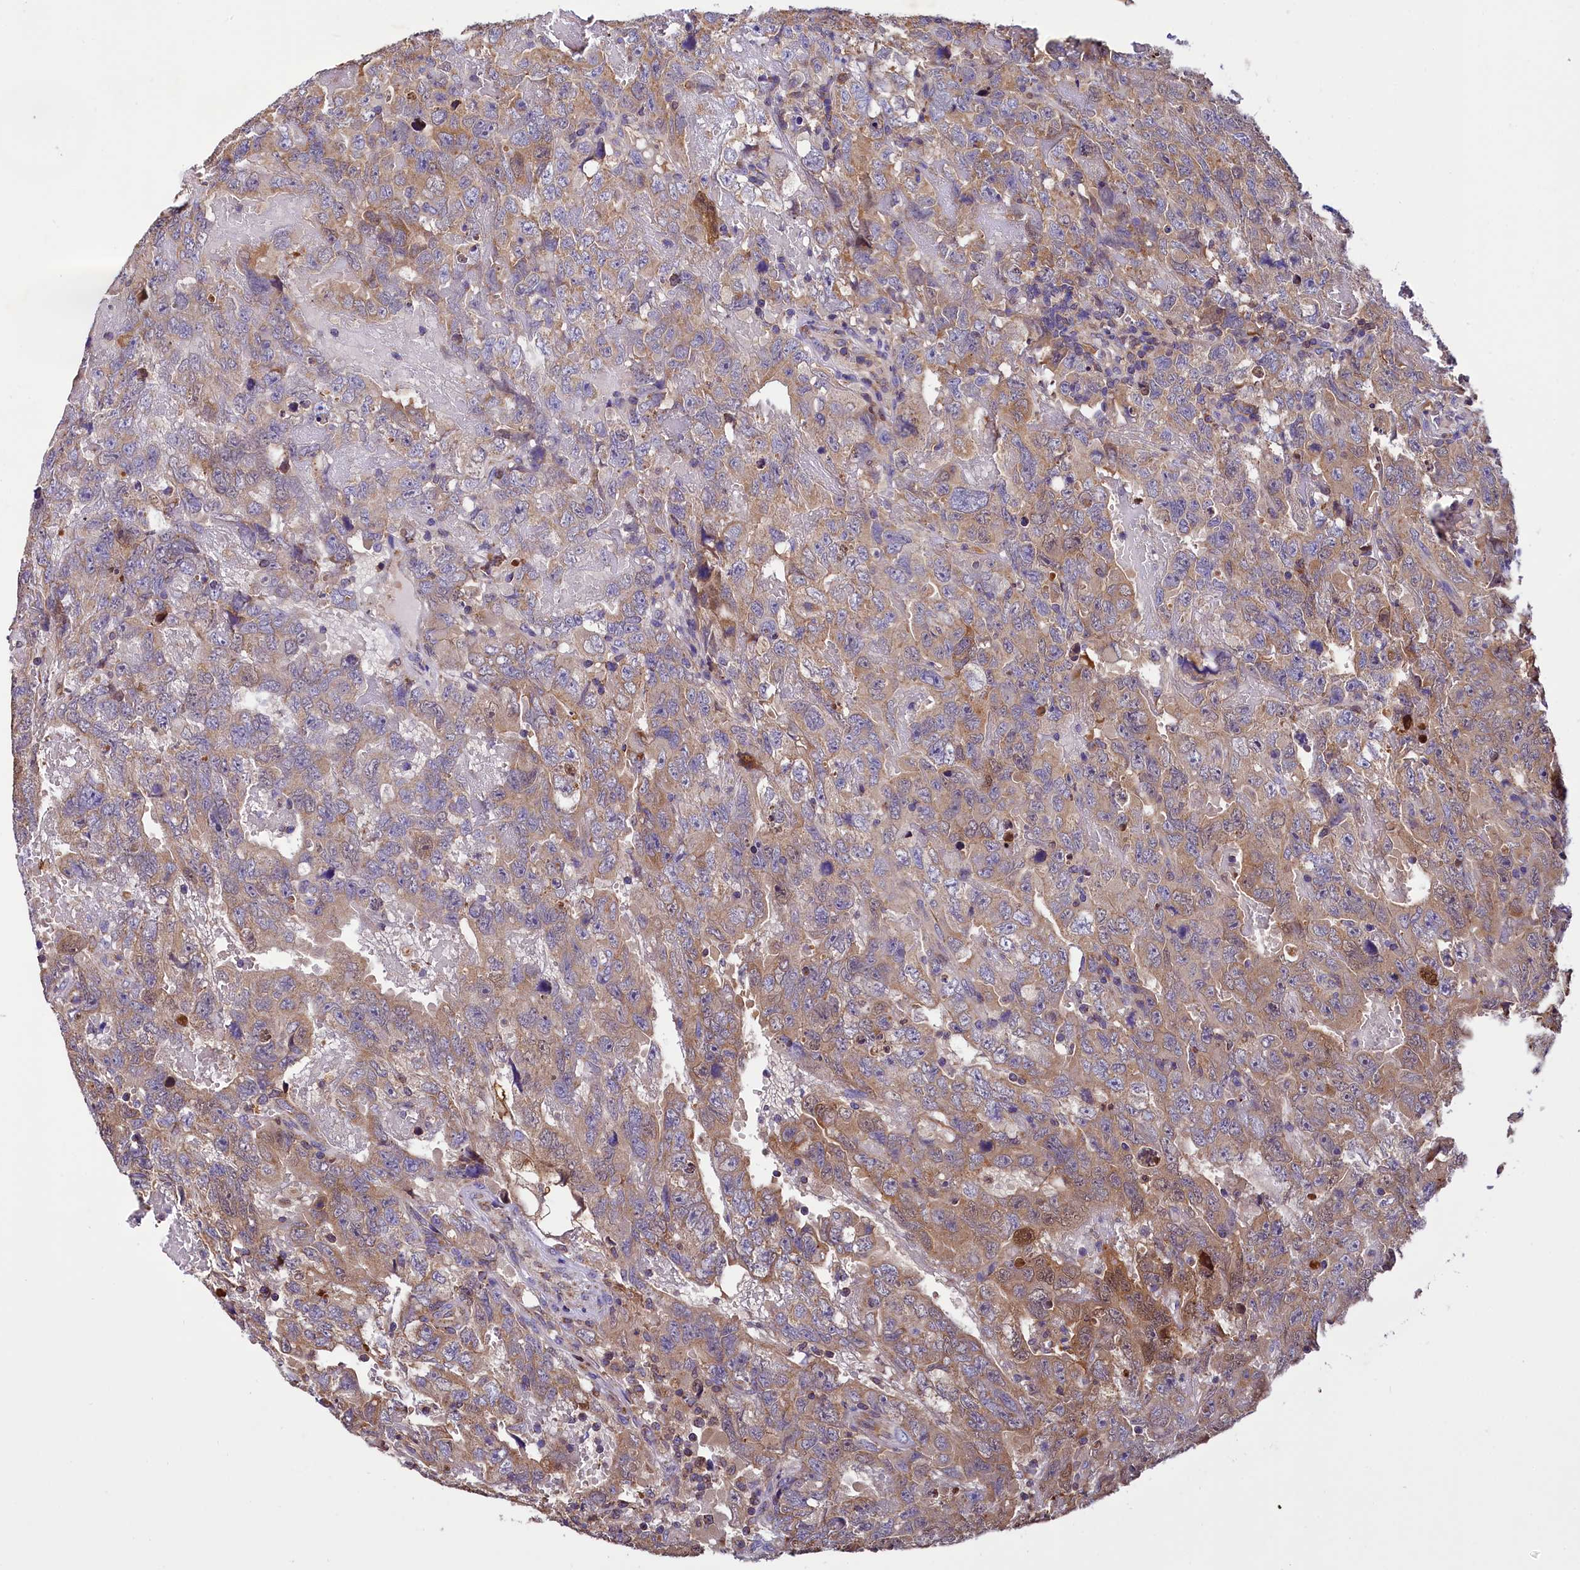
{"staining": {"intensity": "moderate", "quantity": ">75%", "location": "cytoplasmic/membranous"}, "tissue": "testis cancer", "cell_type": "Tumor cells", "image_type": "cancer", "snomed": [{"axis": "morphology", "description": "Carcinoma, Embryonal, NOS"}, {"axis": "topography", "description": "Testis"}], "caption": "Immunohistochemistry photomicrograph of neoplastic tissue: human testis cancer (embryonal carcinoma) stained using immunohistochemistry shows medium levels of moderate protein expression localized specifically in the cytoplasmic/membranous of tumor cells, appearing as a cytoplasmic/membranous brown color.", "gene": "TASOR2", "patient": {"sex": "male", "age": 45}}